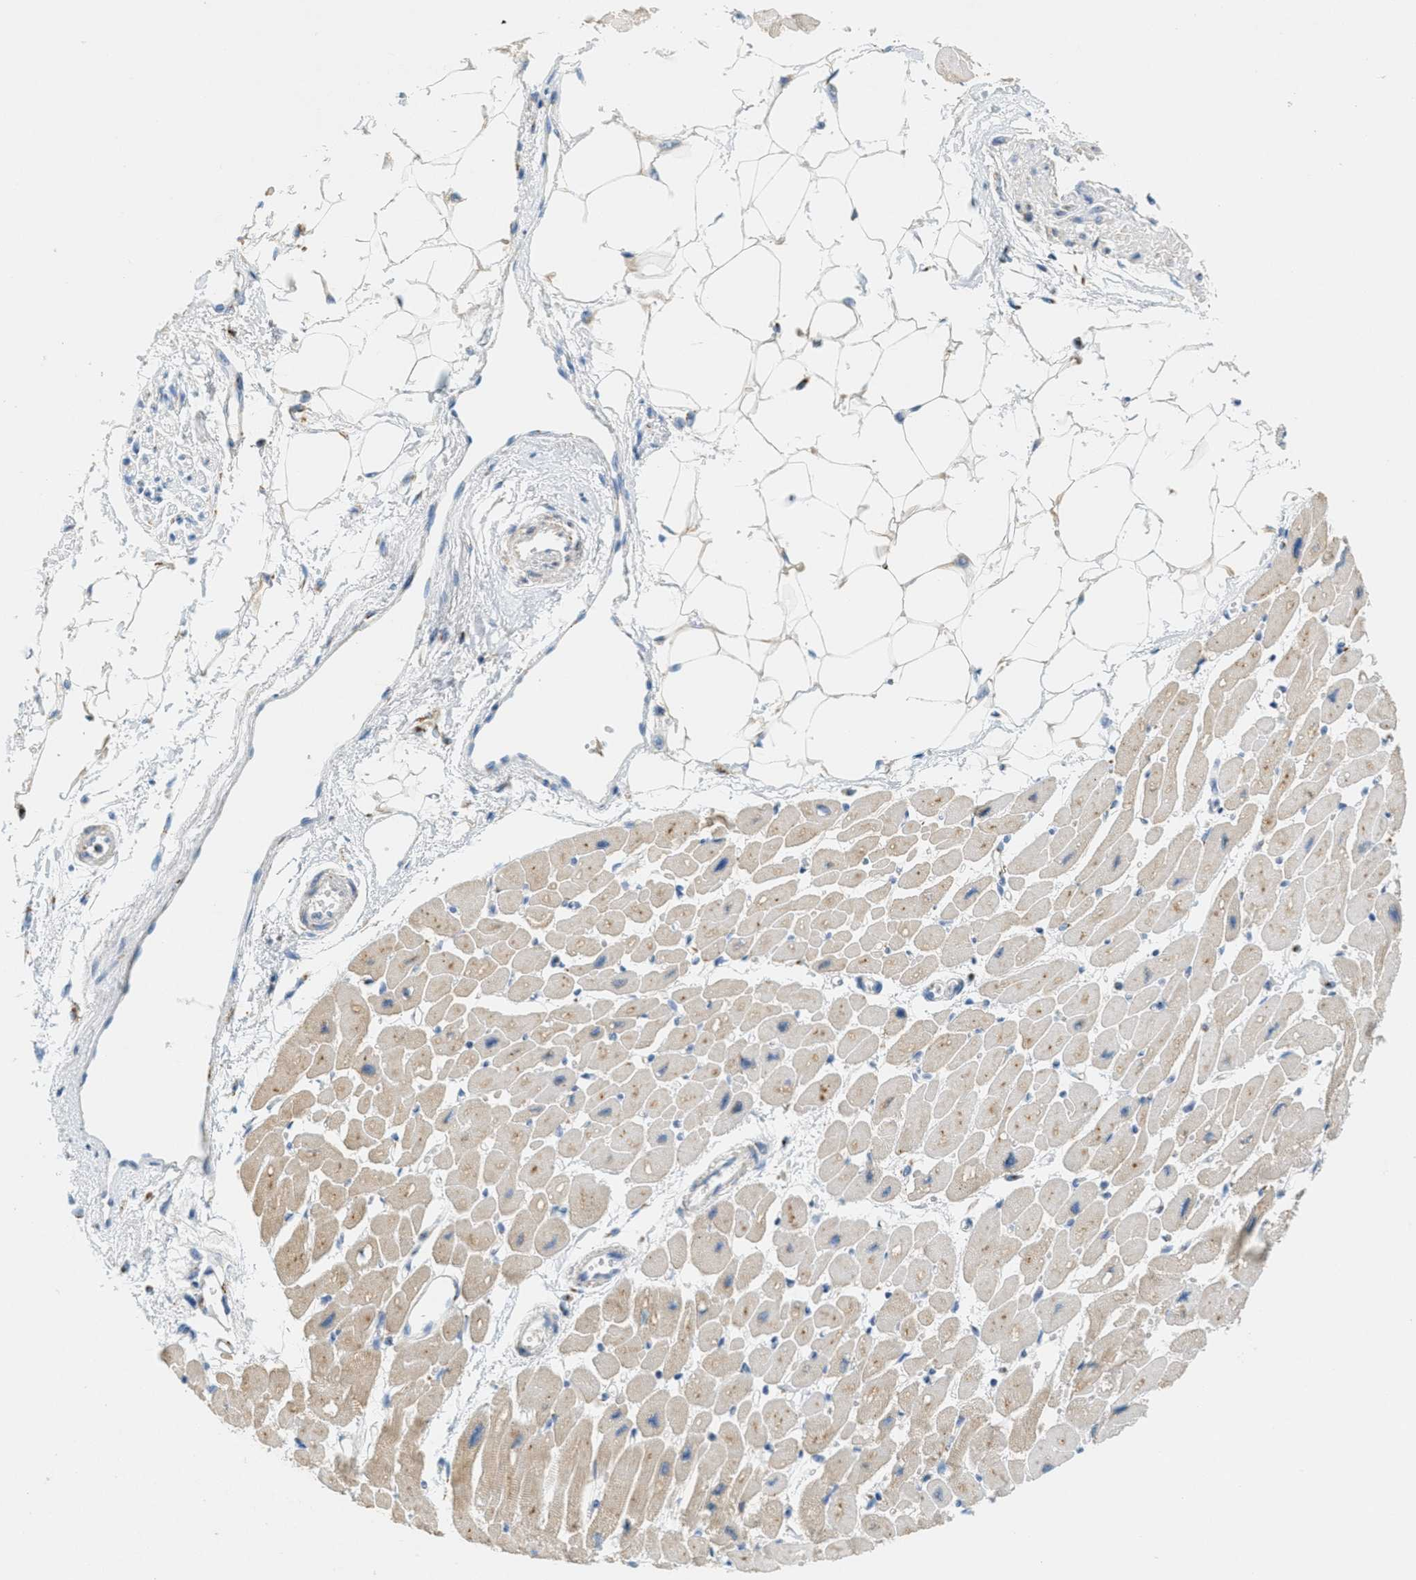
{"staining": {"intensity": "weak", "quantity": "<25%", "location": "cytoplasmic/membranous"}, "tissue": "heart muscle", "cell_type": "Cardiomyocytes", "image_type": "normal", "snomed": [{"axis": "morphology", "description": "Normal tissue, NOS"}, {"axis": "topography", "description": "Heart"}], "caption": "A high-resolution image shows IHC staining of normal heart muscle, which displays no significant expression in cardiomyocytes.", "gene": "ENTPD4", "patient": {"sex": "female", "age": 54}}